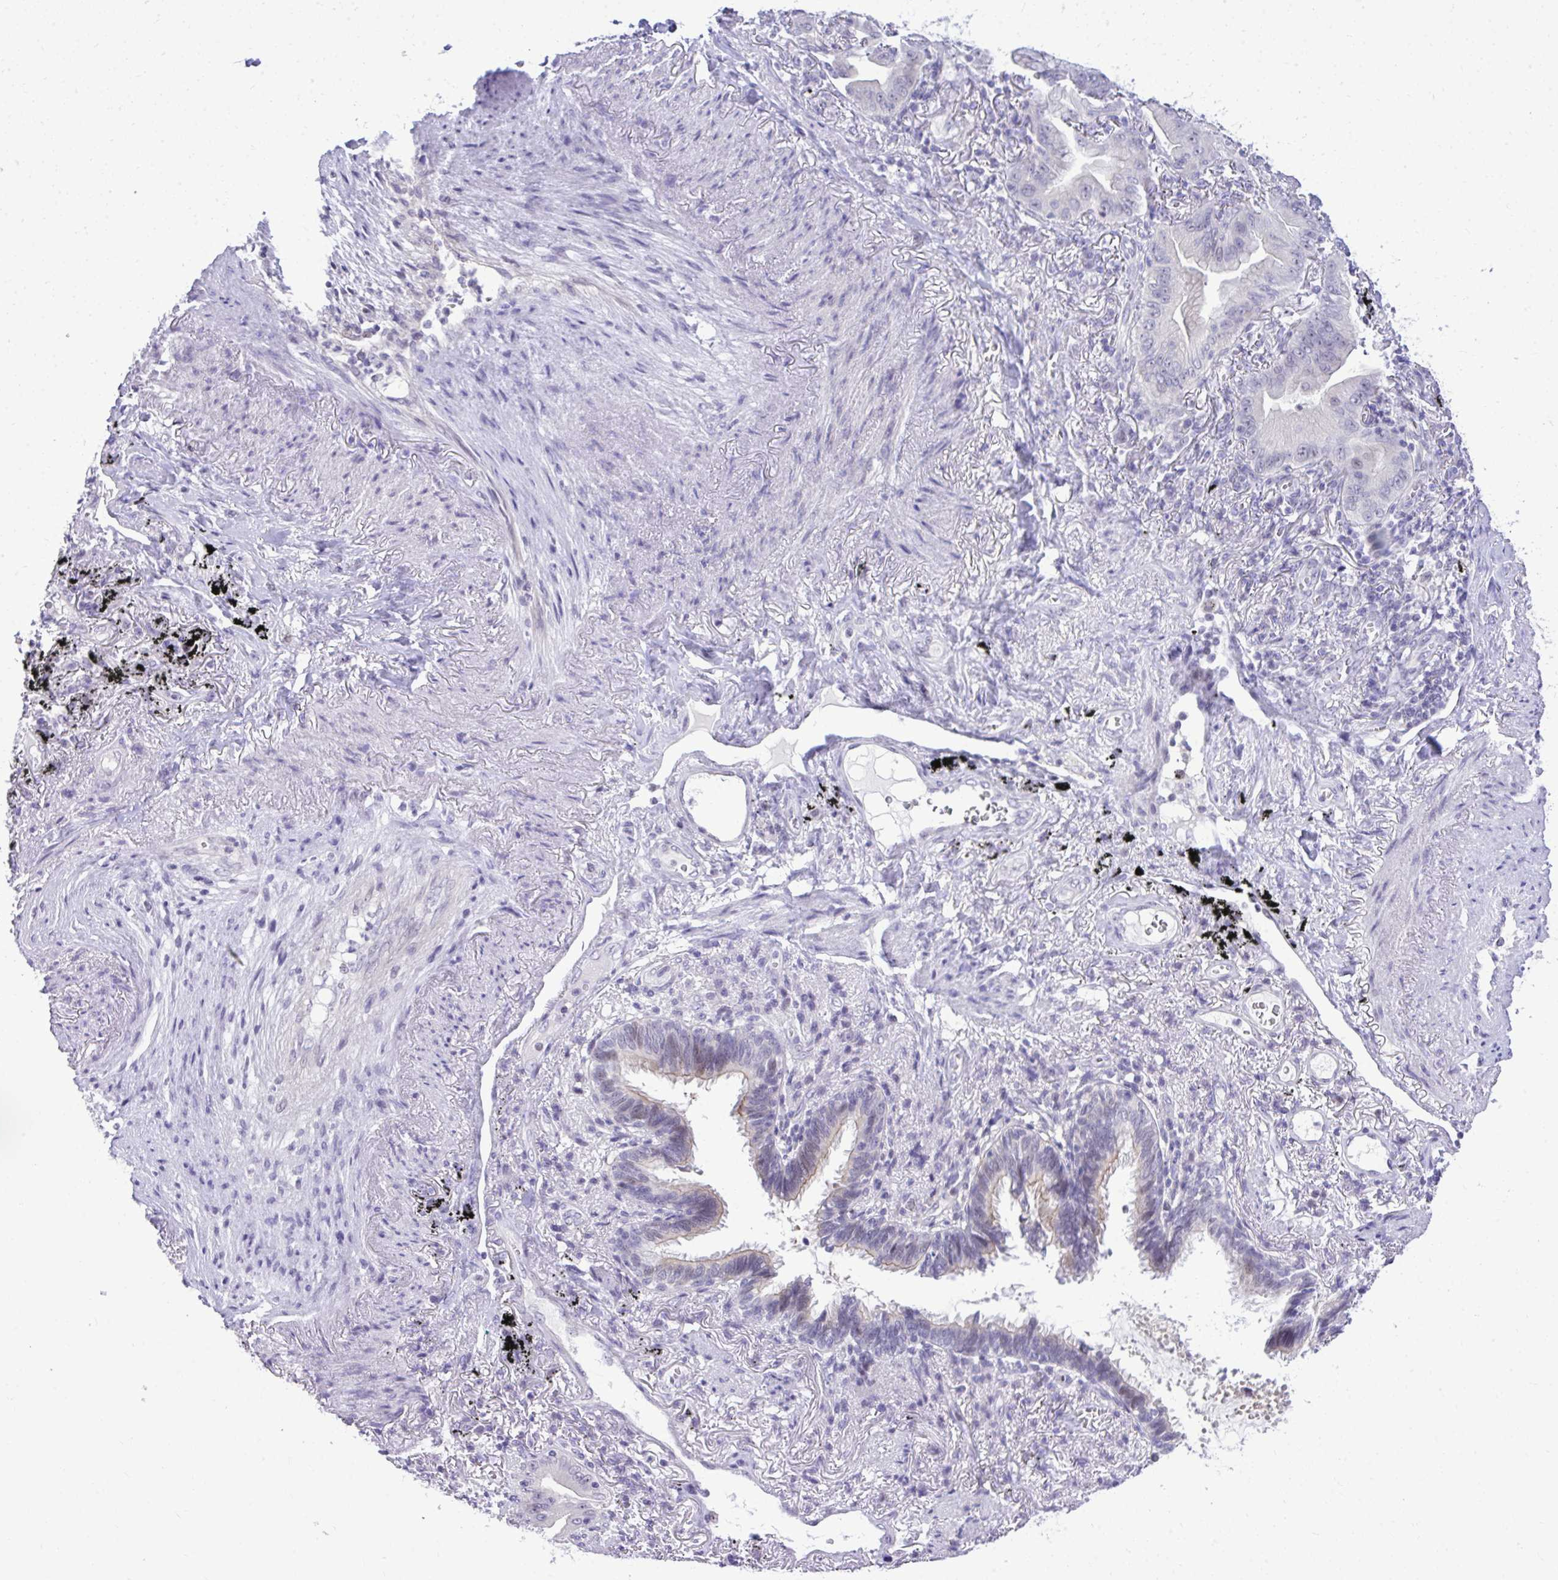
{"staining": {"intensity": "negative", "quantity": "none", "location": "none"}, "tissue": "lung cancer", "cell_type": "Tumor cells", "image_type": "cancer", "snomed": [{"axis": "morphology", "description": "Adenocarcinoma, NOS"}, {"axis": "topography", "description": "Lung"}], "caption": "The micrograph reveals no staining of tumor cells in lung cancer (adenocarcinoma).", "gene": "EID3", "patient": {"sex": "male", "age": 77}}